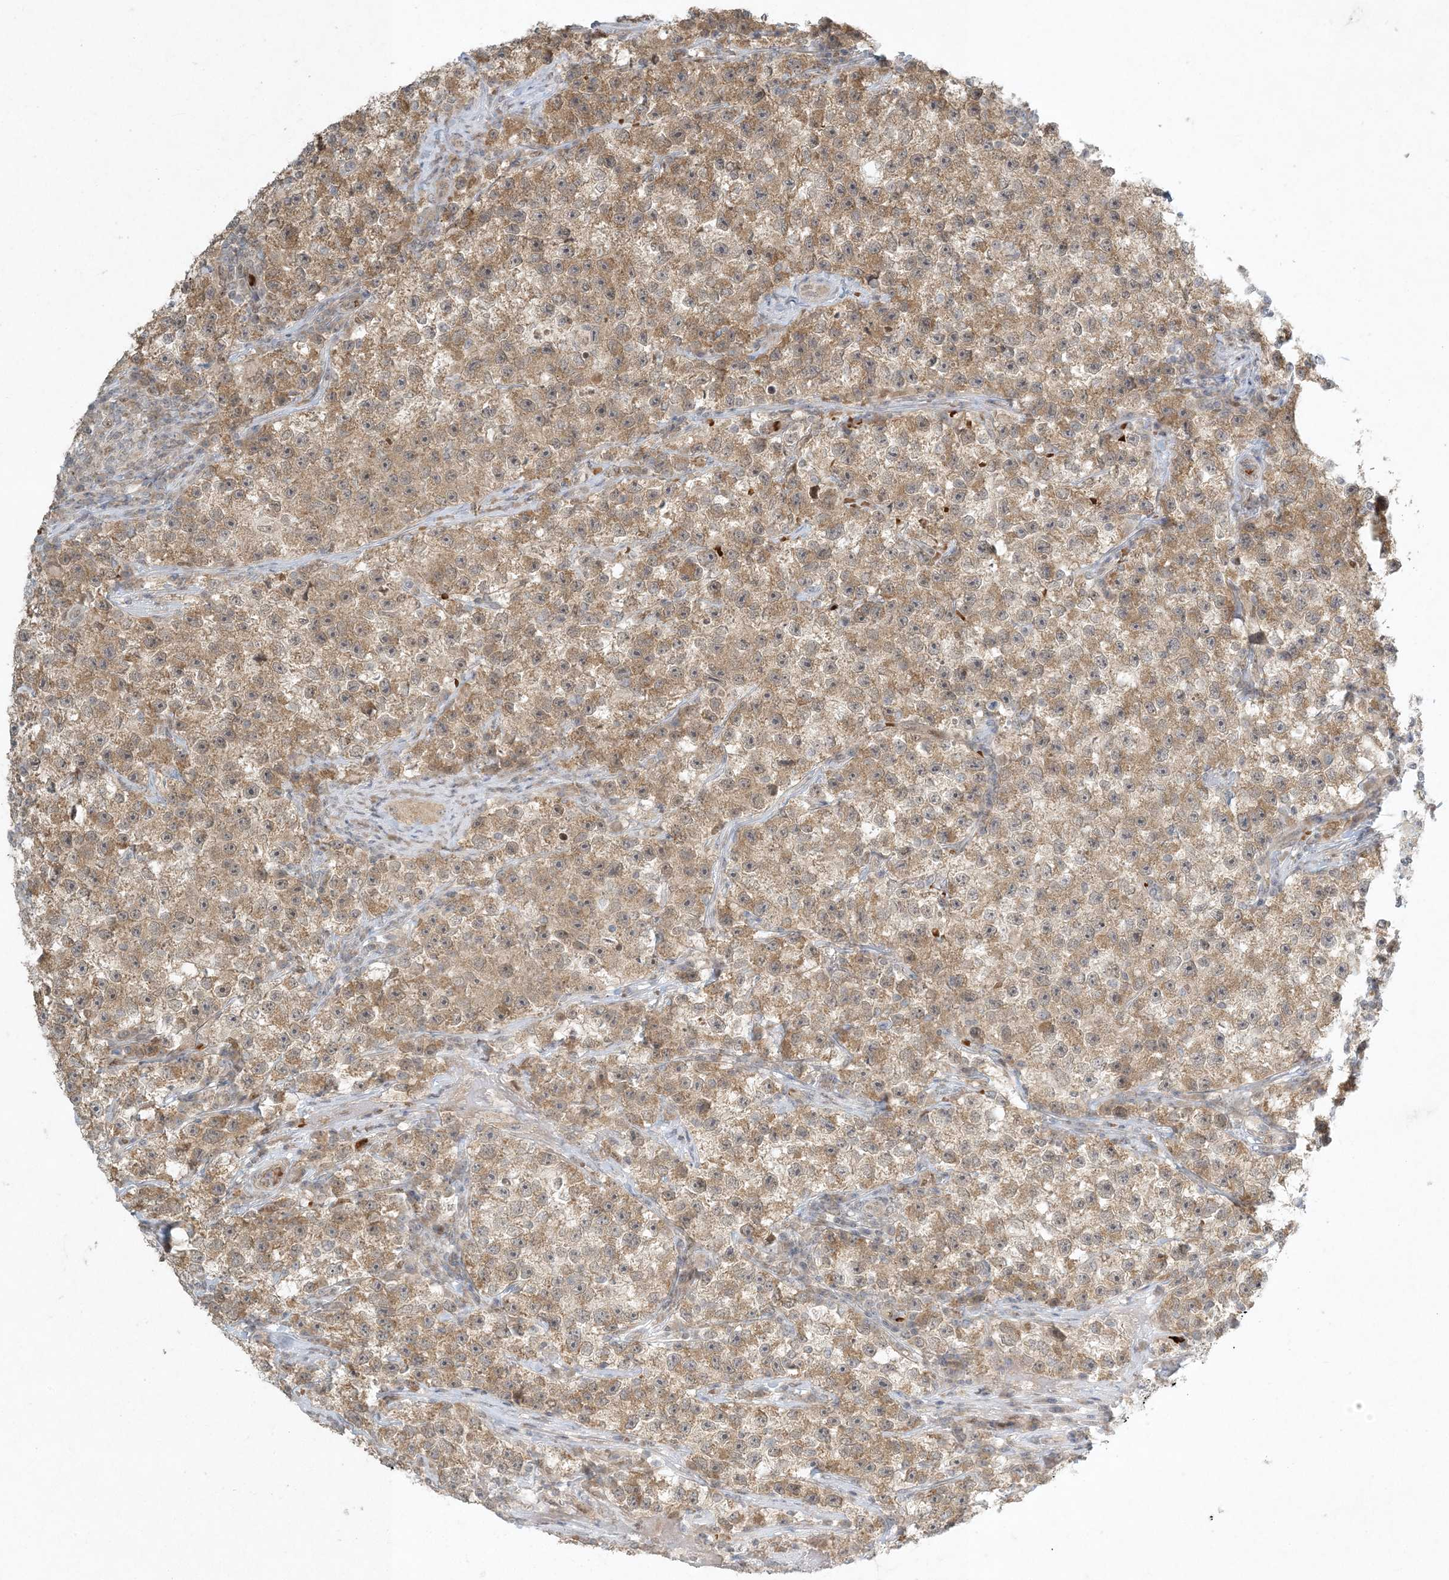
{"staining": {"intensity": "moderate", "quantity": ">75%", "location": "cytoplasmic/membranous"}, "tissue": "testis cancer", "cell_type": "Tumor cells", "image_type": "cancer", "snomed": [{"axis": "morphology", "description": "Seminoma, NOS"}, {"axis": "topography", "description": "Testis"}], "caption": "Immunohistochemistry (IHC) (DAB (3,3'-diaminobenzidine)) staining of seminoma (testis) exhibits moderate cytoplasmic/membranous protein staining in approximately >75% of tumor cells.", "gene": "CTDNEP1", "patient": {"sex": "male", "age": 22}}